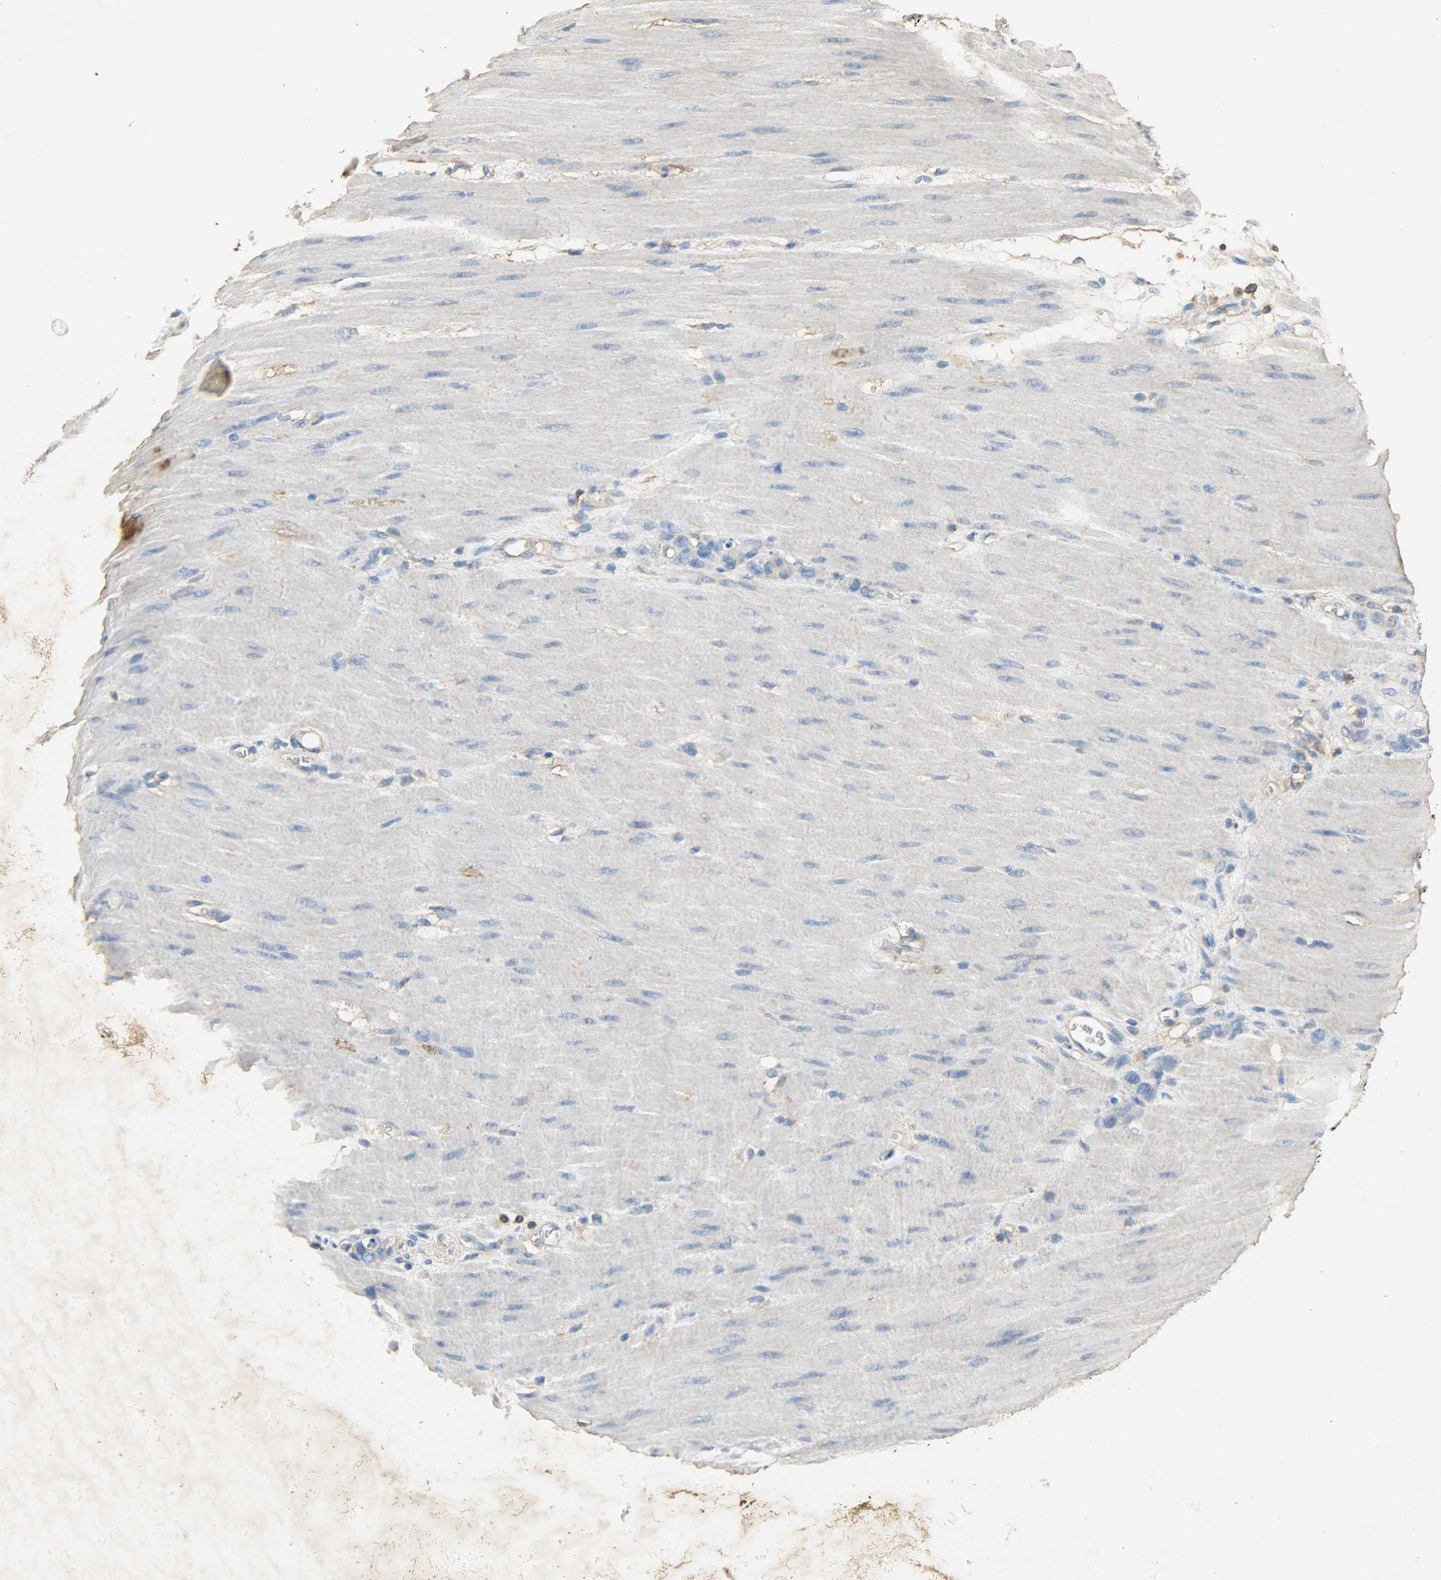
{"staining": {"intensity": "negative", "quantity": "none", "location": "none"}, "tissue": "stomach cancer", "cell_type": "Tumor cells", "image_type": "cancer", "snomed": [{"axis": "morphology", "description": "Adenocarcinoma, NOS"}, {"axis": "topography", "description": "Stomach"}], "caption": "Immunohistochemistry of adenocarcinoma (stomach) demonstrates no staining in tumor cells.", "gene": "ANXA6", "patient": {"sex": "male", "age": 82}}